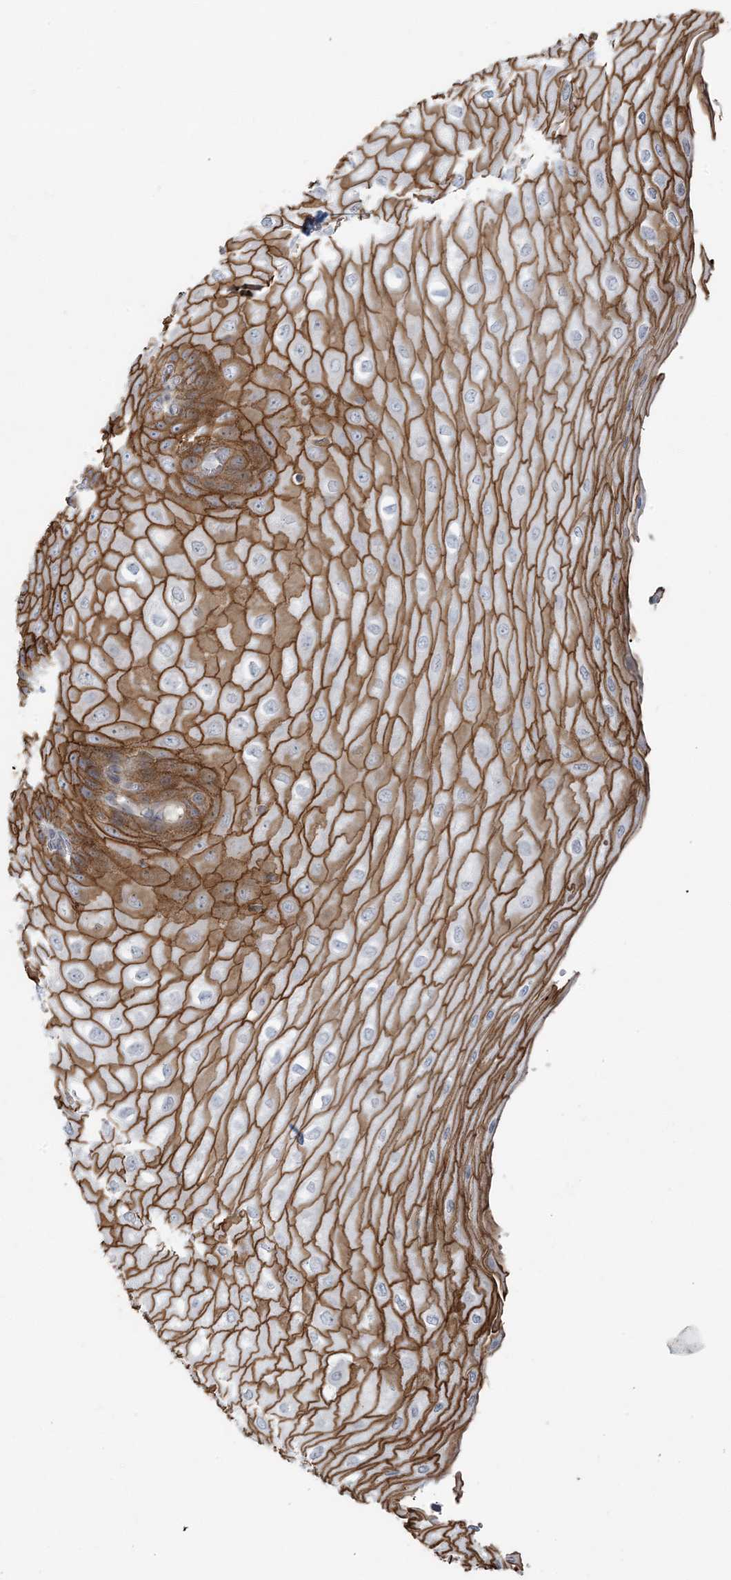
{"staining": {"intensity": "strong", "quantity": ">75%", "location": "cytoplasmic/membranous"}, "tissue": "esophagus", "cell_type": "Squamous epithelial cells", "image_type": "normal", "snomed": [{"axis": "morphology", "description": "Normal tissue, NOS"}, {"axis": "topography", "description": "Esophagus"}], "caption": "Immunohistochemistry (IHC) staining of benign esophagus, which displays high levels of strong cytoplasmic/membranous positivity in about >75% of squamous epithelial cells indicating strong cytoplasmic/membranous protein staining. The staining was performed using DAB (3,3'-diaminobenzidine) (brown) for protein detection and nuclei were counterstained in hematoxylin (blue).", "gene": "PIK3R4", "patient": {"sex": "male", "age": 60}}